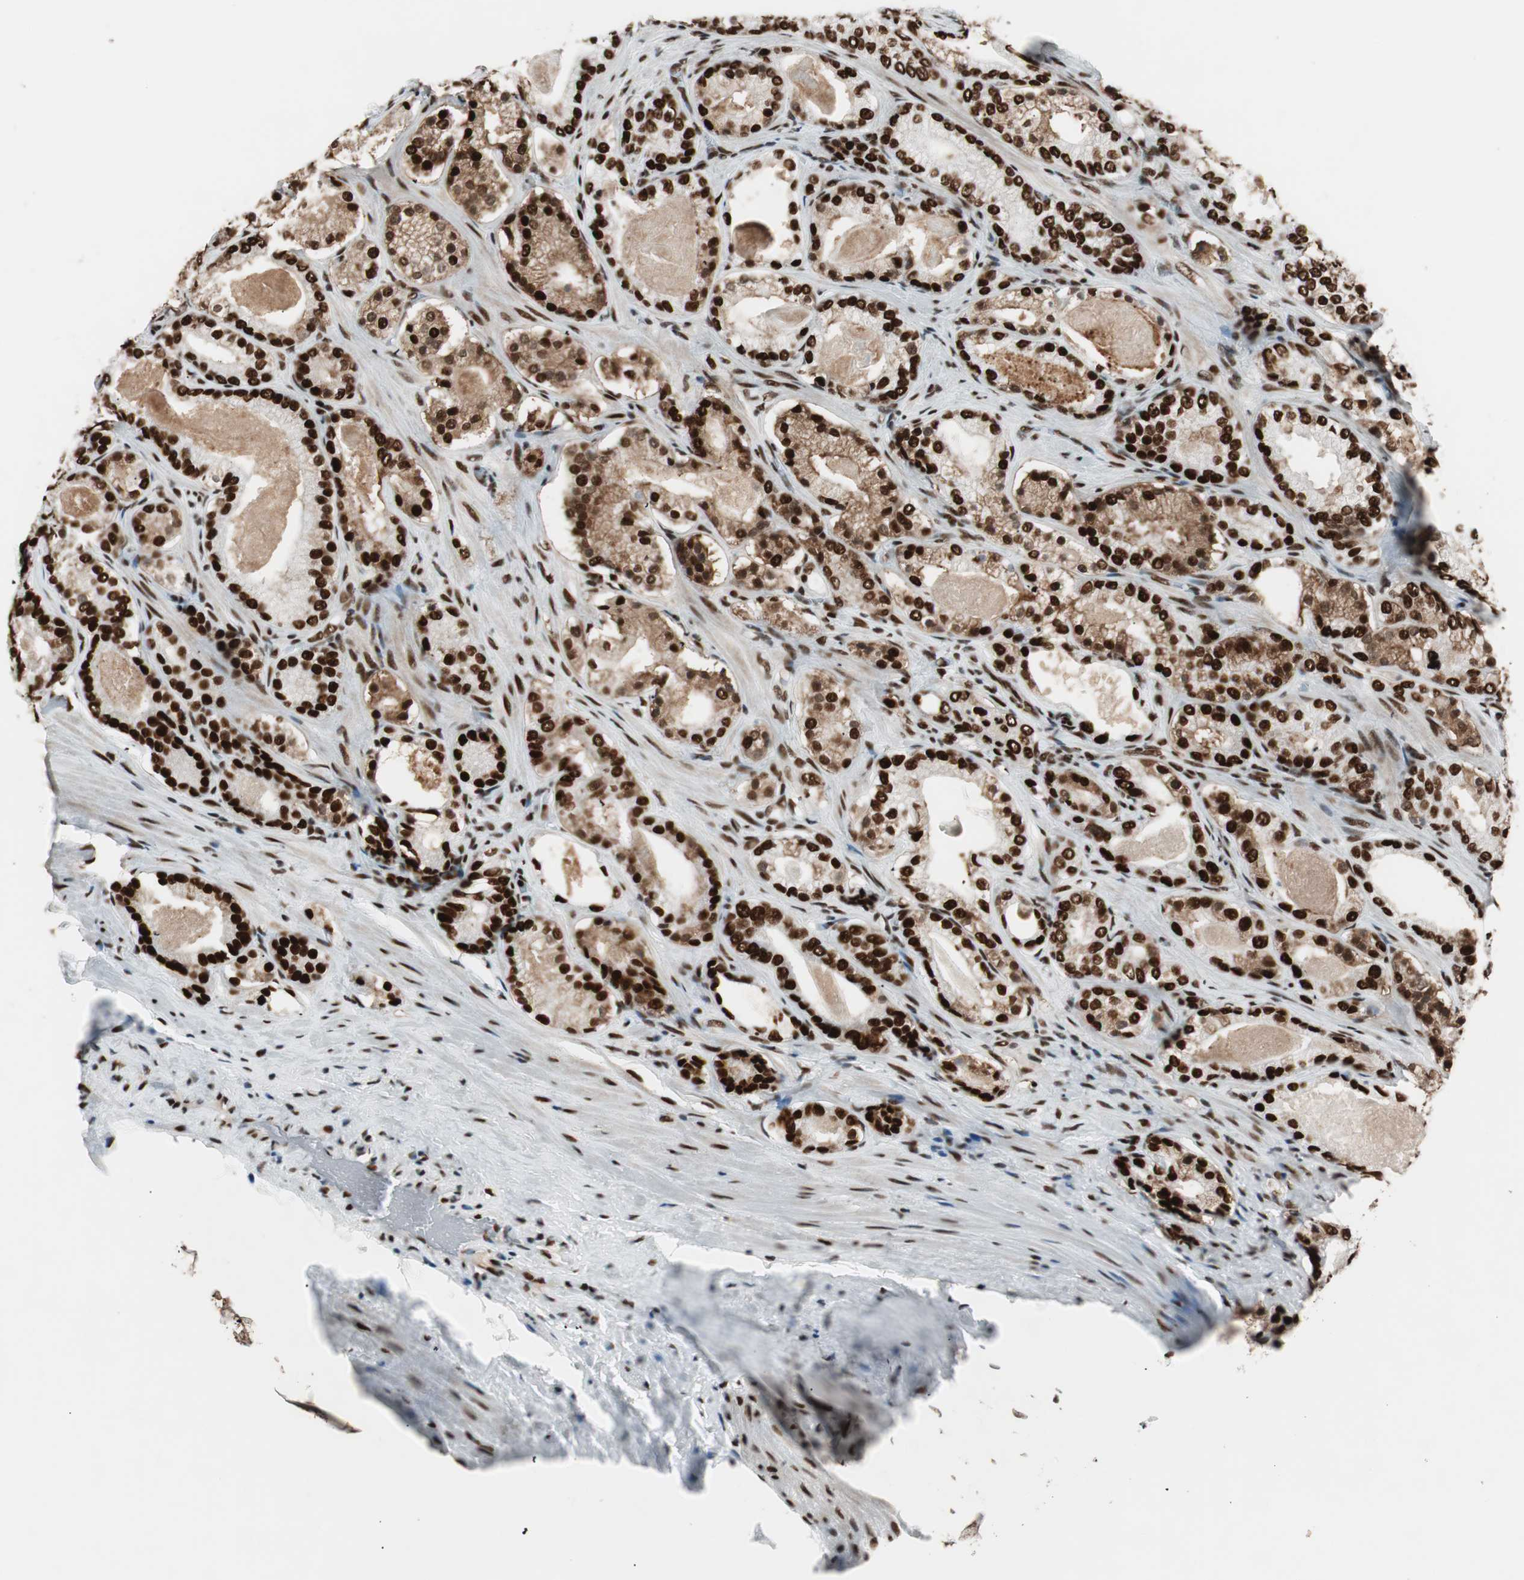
{"staining": {"intensity": "strong", "quantity": ">75%", "location": "nuclear"}, "tissue": "prostate cancer", "cell_type": "Tumor cells", "image_type": "cancer", "snomed": [{"axis": "morphology", "description": "Adenocarcinoma, Low grade"}, {"axis": "topography", "description": "Prostate"}], "caption": "A photomicrograph showing strong nuclear staining in about >75% of tumor cells in adenocarcinoma (low-grade) (prostate), as visualized by brown immunohistochemical staining.", "gene": "PSME3", "patient": {"sex": "male", "age": 59}}